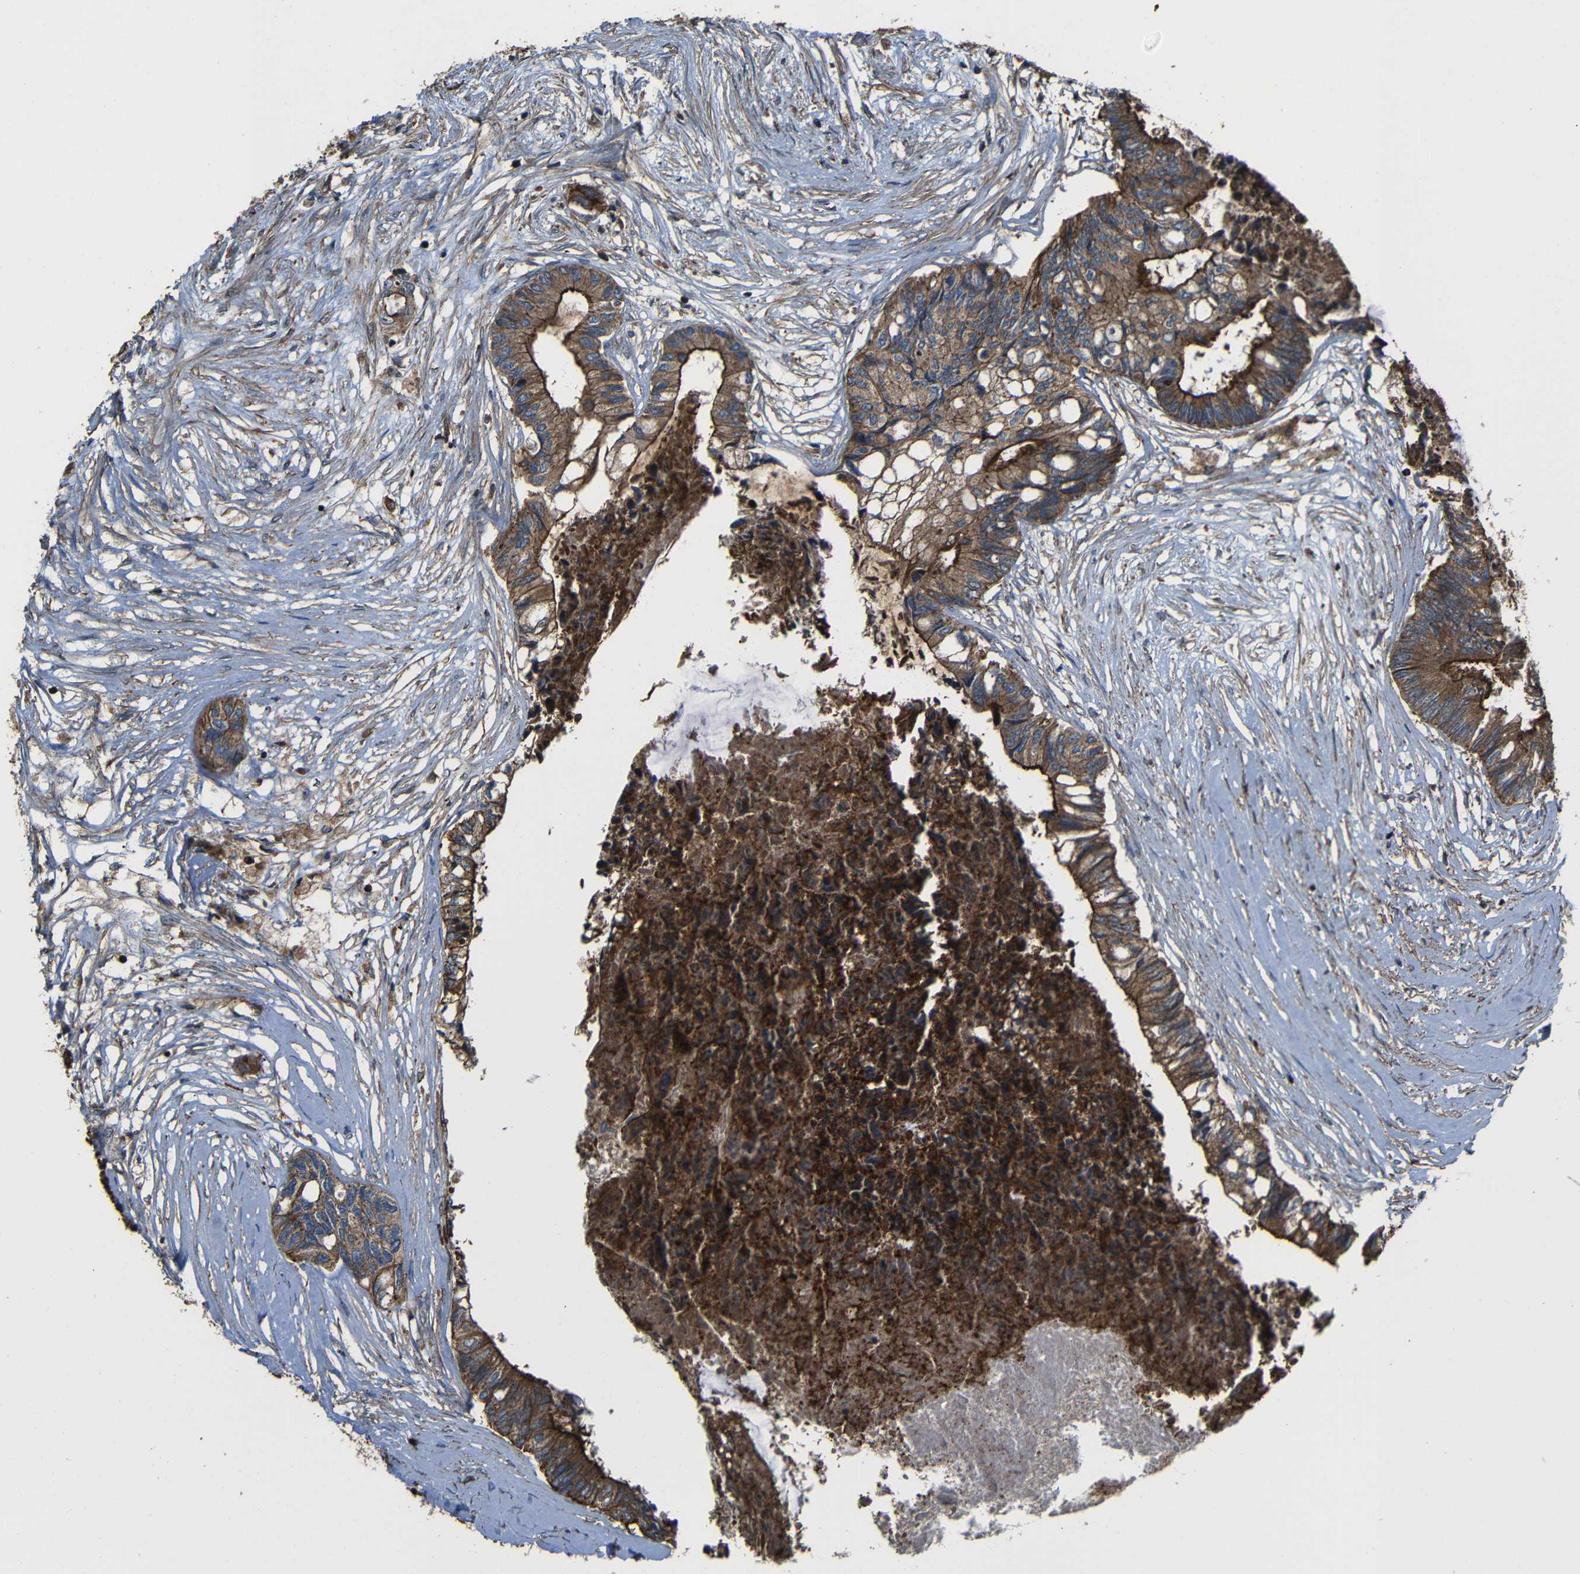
{"staining": {"intensity": "strong", "quantity": ">75%", "location": "cytoplasmic/membranous"}, "tissue": "colorectal cancer", "cell_type": "Tumor cells", "image_type": "cancer", "snomed": [{"axis": "morphology", "description": "Adenocarcinoma, NOS"}, {"axis": "topography", "description": "Rectum"}], "caption": "Approximately >75% of tumor cells in human colorectal adenocarcinoma reveal strong cytoplasmic/membranous protein expression as visualized by brown immunohistochemical staining.", "gene": "PTCH1", "patient": {"sex": "male", "age": 63}}